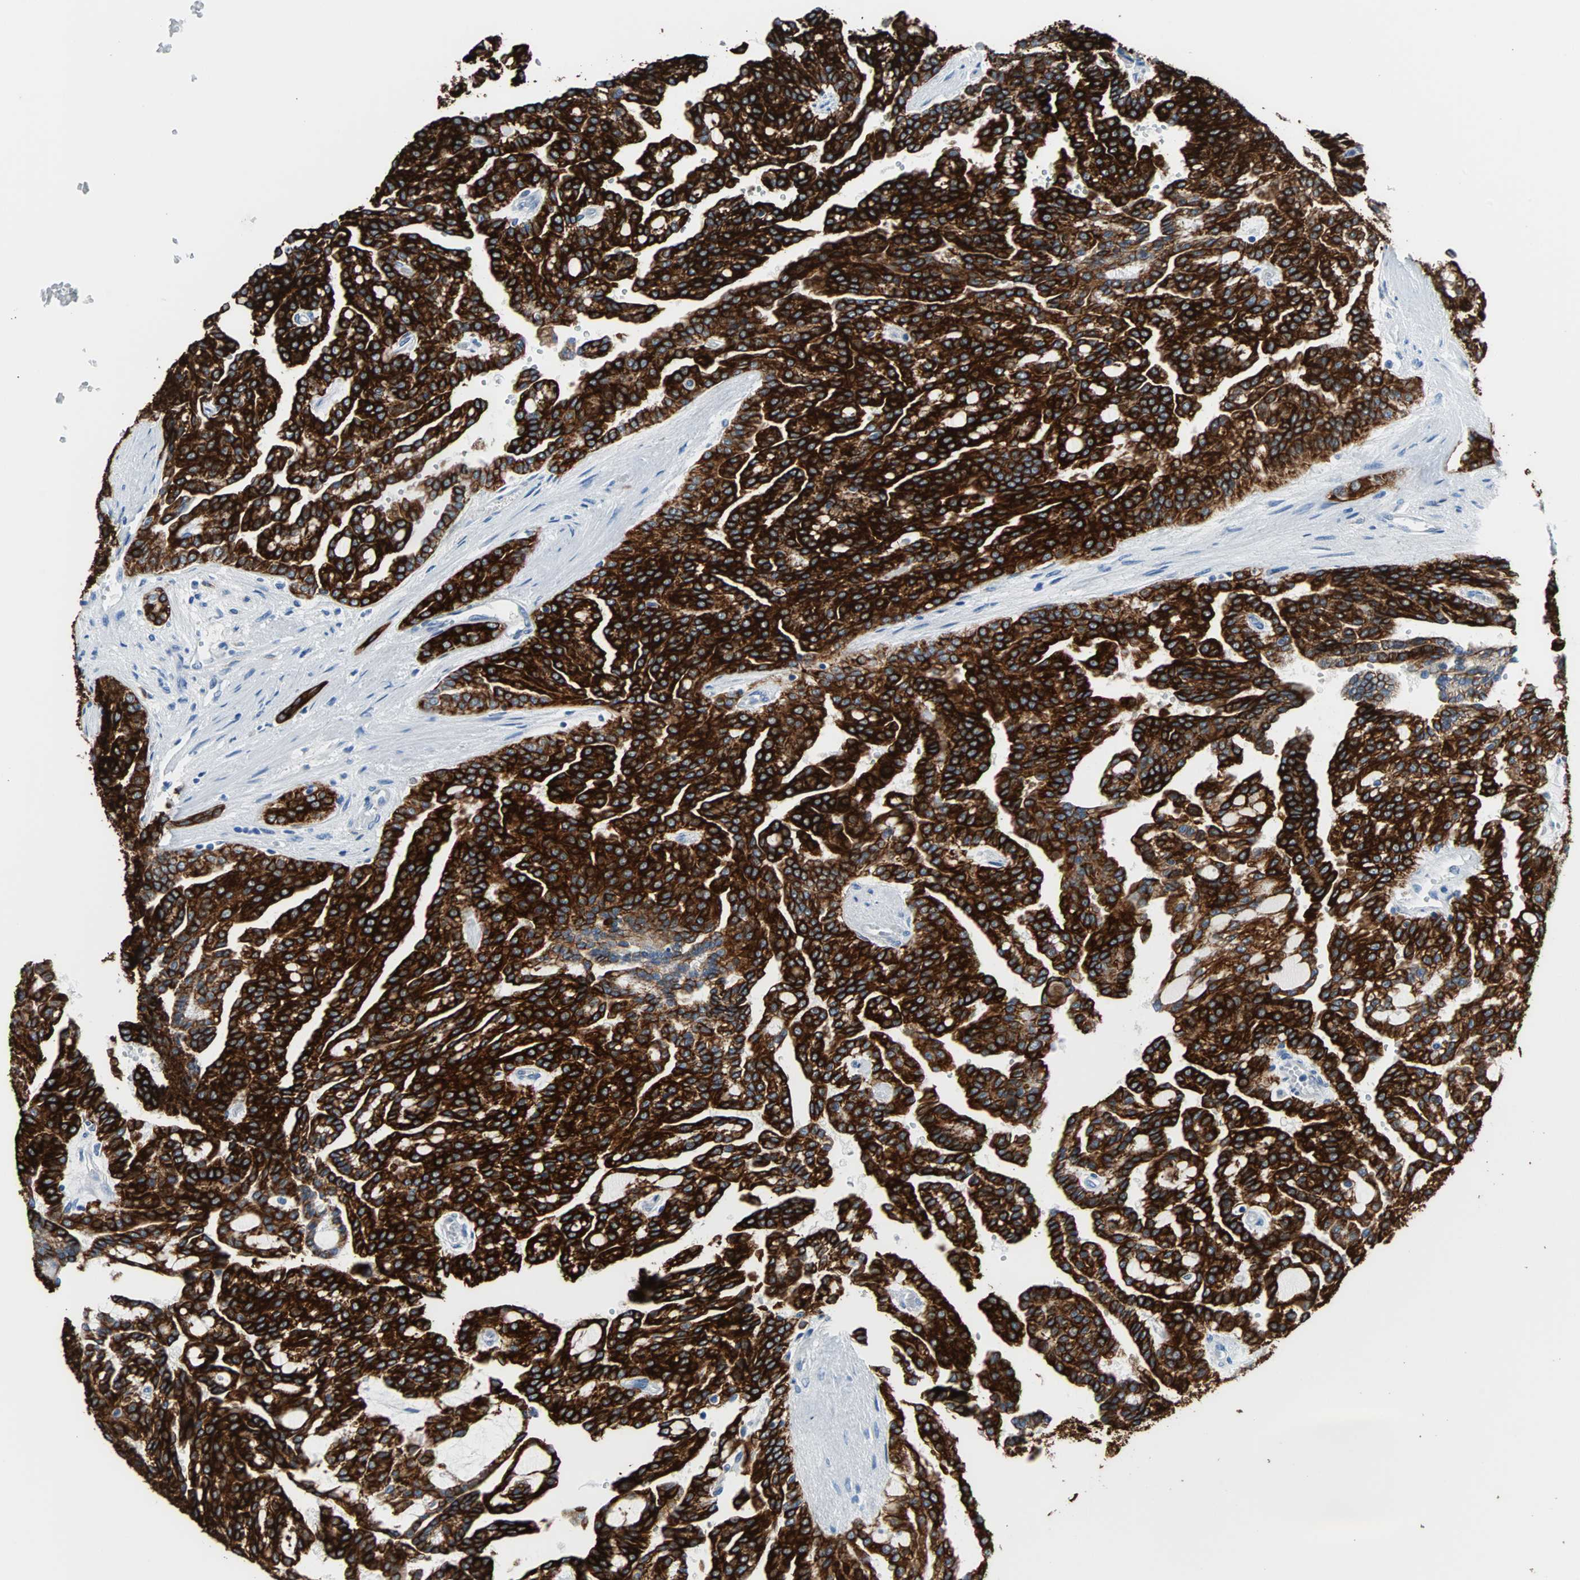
{"staining": {"intensity": "strong", "quantity": ">75%", "location": "cytoplasmic/membranous"}, "tissue": "renal cancer", "cell_type": "Tumor cells", "image_type": "cancer", "snomed": [{"axis": "morphology", "description": "Adenocarcinoma, NOS"}, {"axis": "topography", "description": "Kidney"}], "caption": "Approximately >75% of tumor cells in human adenocarcinoma (renal) show strong cytoplasmic/membranous protein expression as visualized by brown immunohistochemical staining.", "gene": "KRT7", "patient": {"sex": "male", "age": 63}}